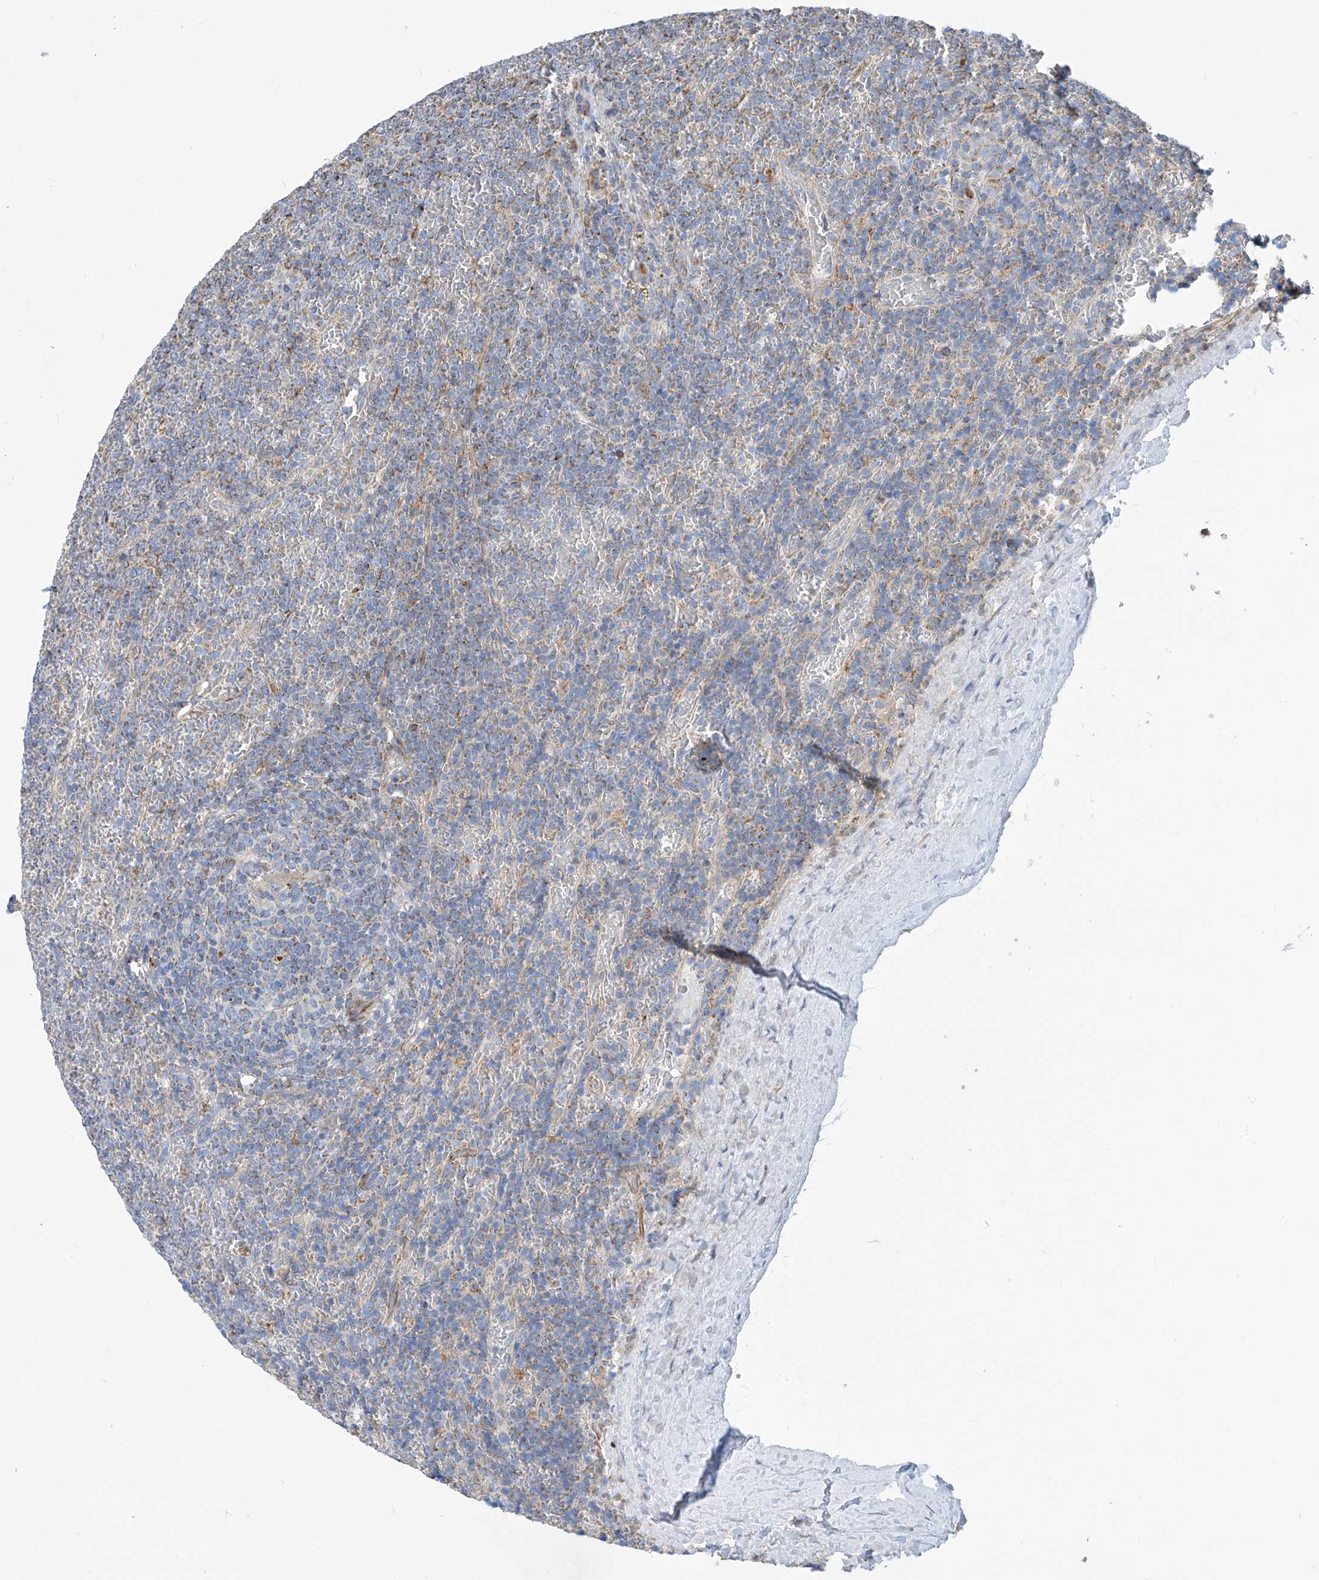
{"staining": {"intensity": "negative", "quantity": "none", "location": "none"}, "tissue": "lymphoma", "cell_type": "Tumor cells", "image_type": "cancer", "snomed": [{"axis": "morphology", "description": "Malignant lymphoma, non-Hodgkin's type, Low grade"}, {"axis": "topography", "description": "Spleen"}], "caption": "Tumor cells show no significant protein positivity in low-grade malignant lymphoma, non-Hodgkin's type.", "gene": "EIF5B", "patient": {"sex": "female", "age": 19}}